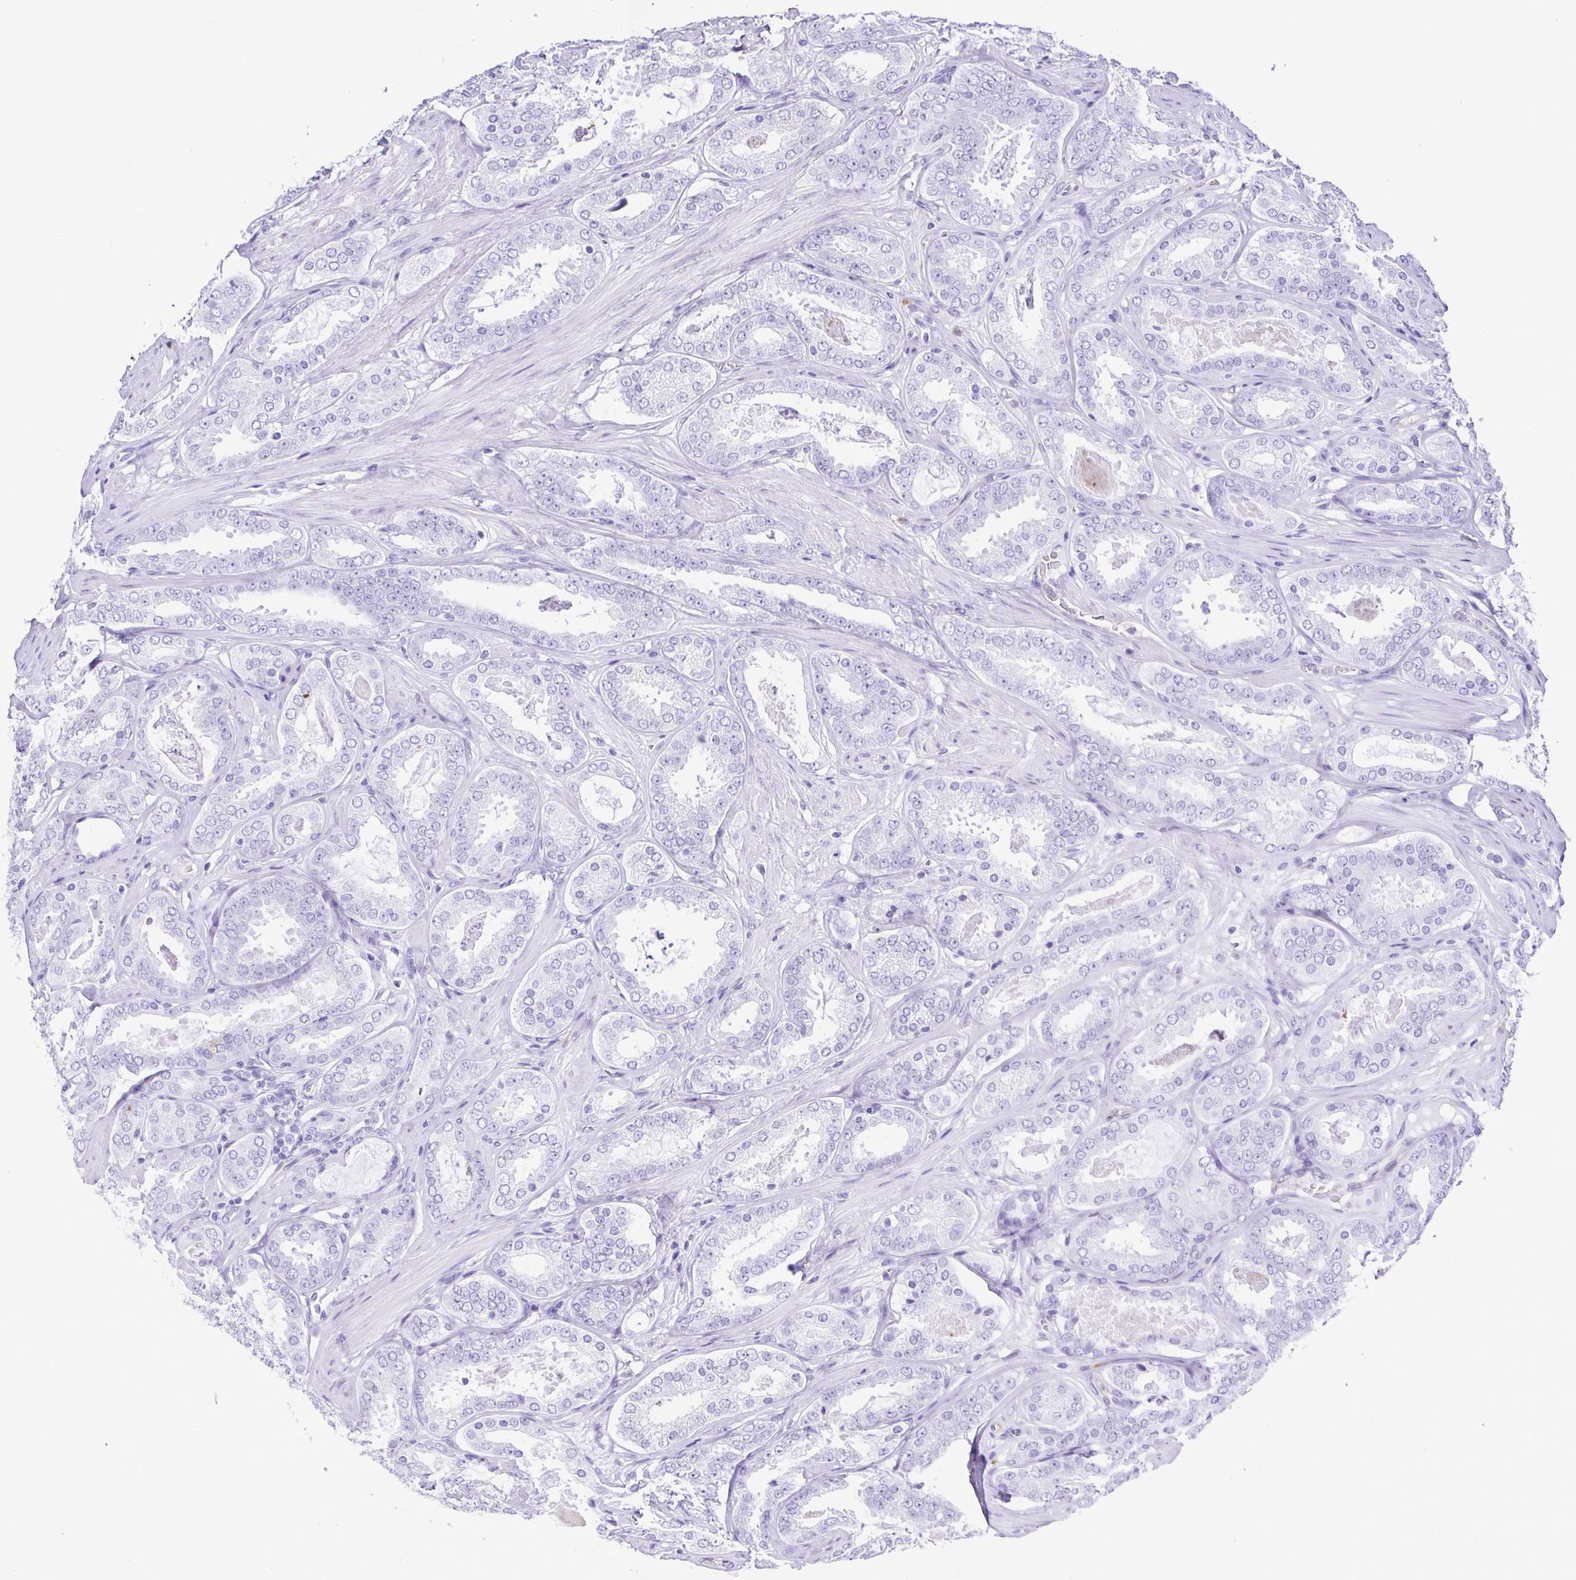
{"staining": {"intensity": "negative", "quantity": "none", "location": "none"}, "tissue": "prostate cancer", "cell_type": "Tumor cells", "image_type": "cancer", "snomed": [{"axis": "morphology", "description": "Adenocarcinoma, High grade"}, {"axis": "topography", "description": "Prostate"}], "caption": "IHC of prostate high-grade adenocarcinoma exhibits no positivity in tumor cells.", "gene": "GPR17", "patient": {"sex": "male", "age": 63}}